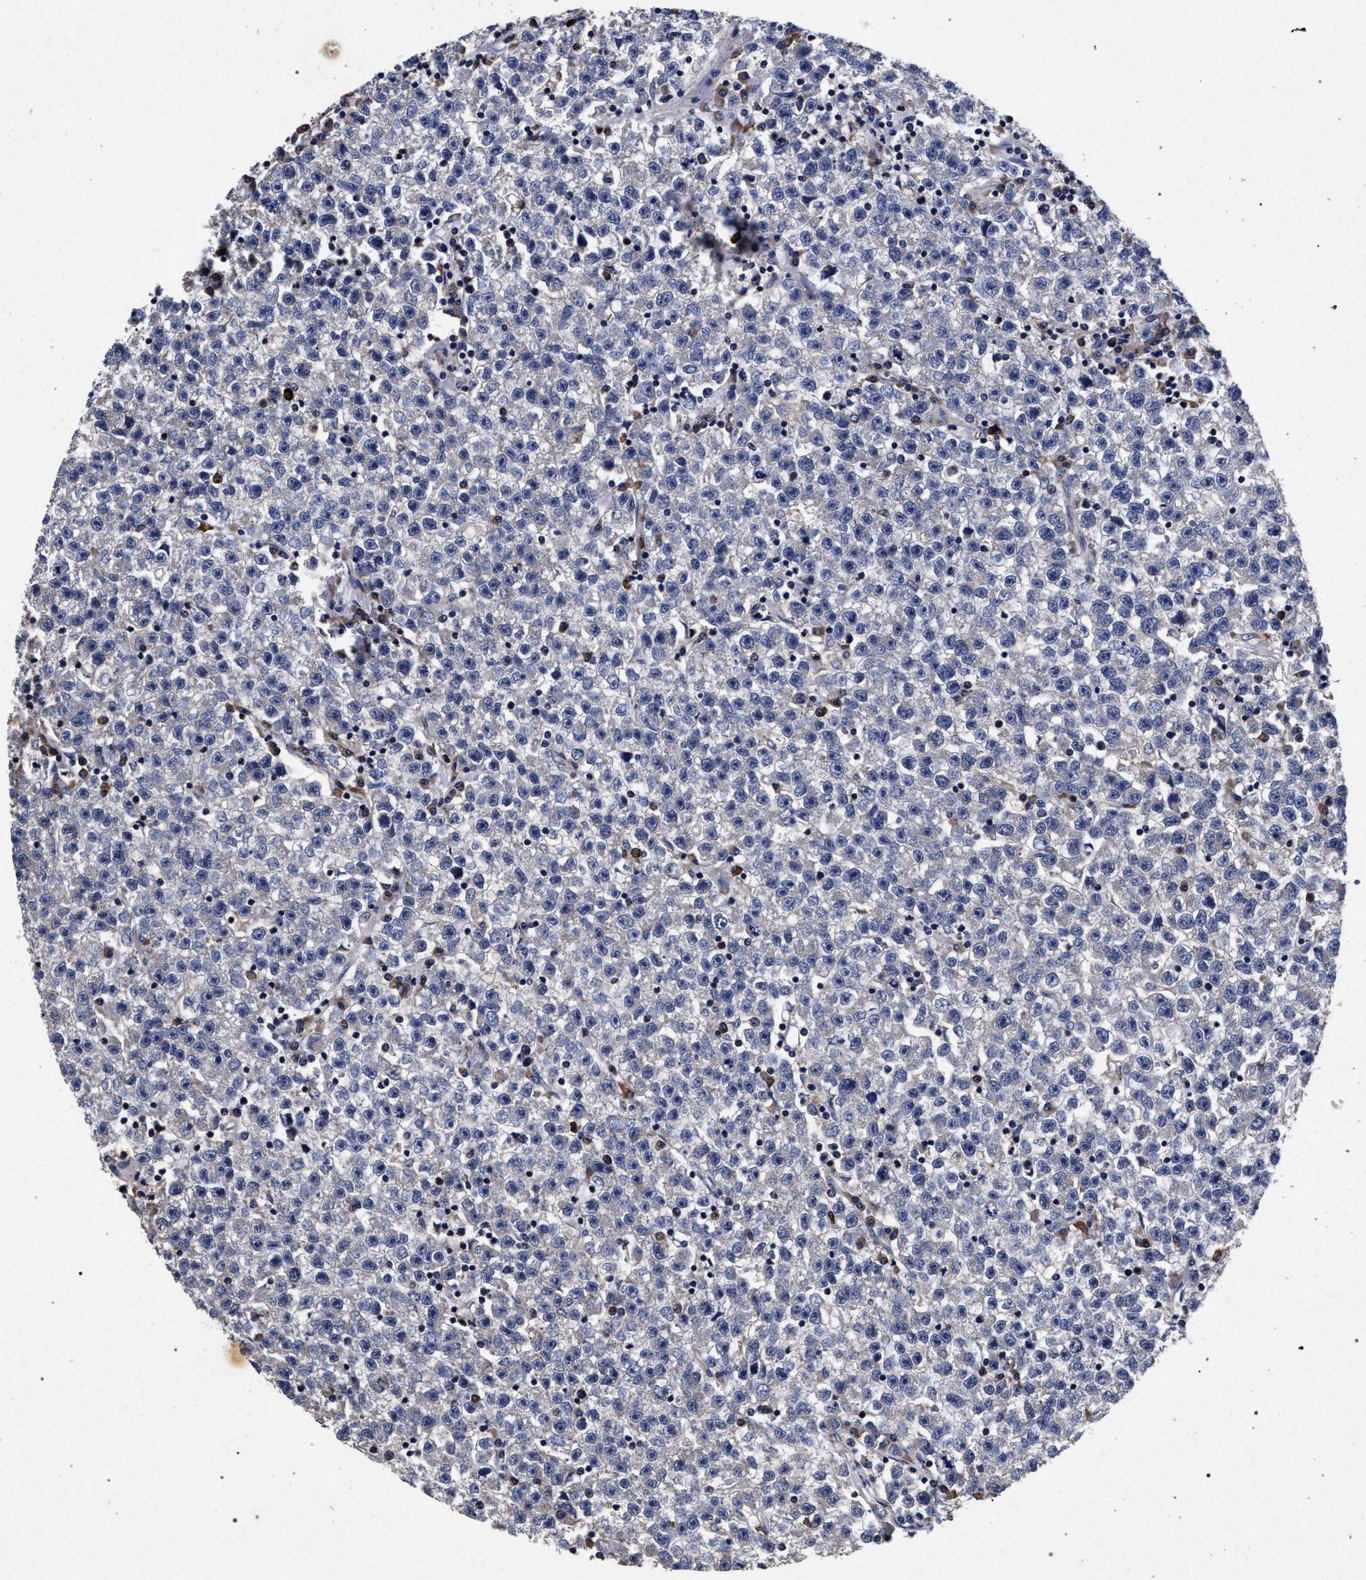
{"staining": {"intensity": "negative", "quantity": "none", "location": "none"}, "tissue": "testis cancer", "cell_type": "Tumor cells", "image_type": "cancer", "snomed": [{"axis": "morphology", "description": "Seminoma, NOS"}, {"axis": "topography", "description": "Testis"}], "caption": "Tumor cells are negative for brown protein staining in seminoma (testis). The staining was performed using DAB (3,3'-diaminobenzidine) to visualize the protein expression in brown, while the nuclei were stained in blue with hematoxylin (Magnification: 20x).", "gene": "CFAP95", "patient": {"sex": "male", "age": 22}}